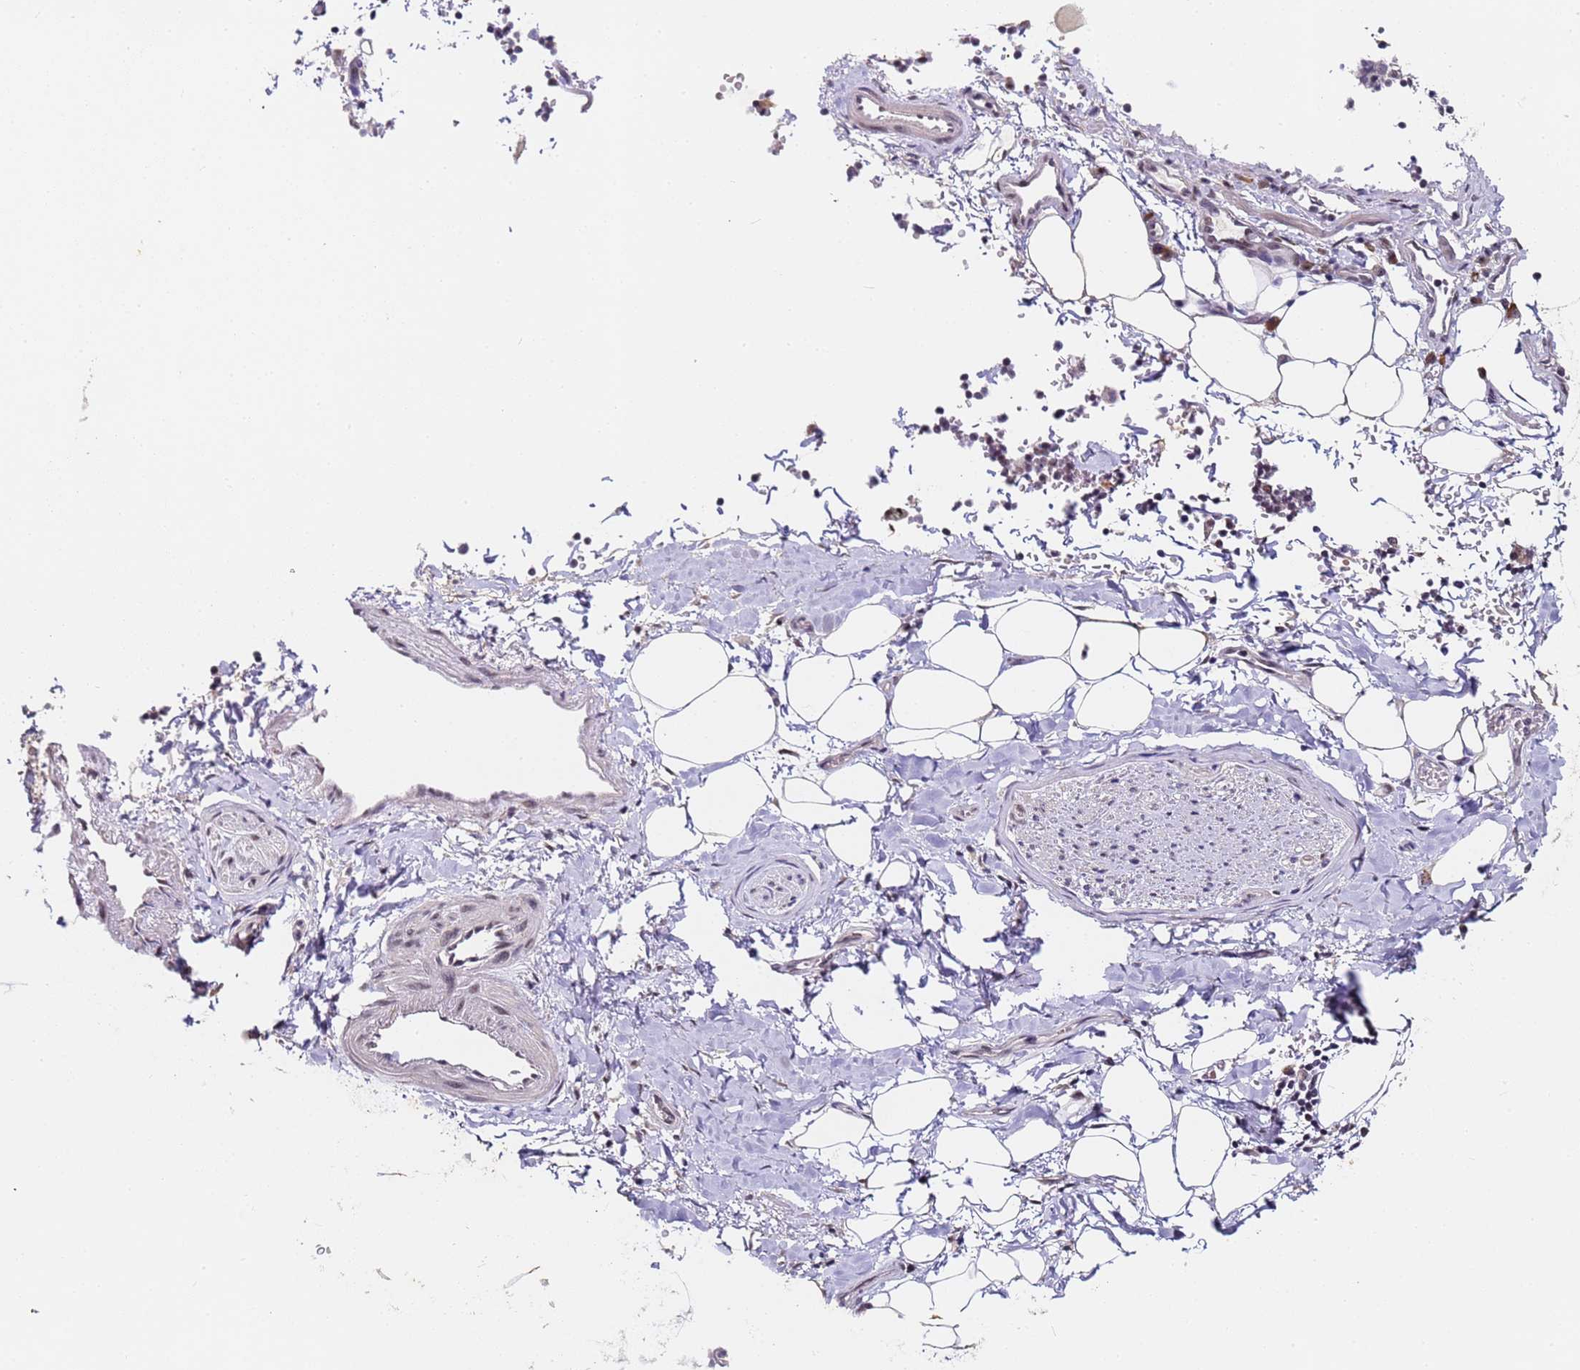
{"staining": {"intensity": "negative", "quantity": "none", "location": "none"}, "tissue": "adipose tissue", "cell_type": "Adipocytes", "image_type": "normal", "snomed": [{"axis": "morphology", "description": "Normal tissue, NOS"}, {"axis": "topography", "description": "Lymph node"}, {"axis": "topography", "description": "Cartilage tissue"}, {"axis": "topography", "description": "Bronchus"}], "caption": "This image is of benign adipose tissue stained with immunohistochemistry (IHC) to label a protein in brown with the nuclei are counter-stained blue. There is no staining in adipocytes. Brightfield microscopy of immunohistochemistry (IHC) stained with DAB (3,3'-diaminobenzidine) (brown) and hematoxylin (blue), captured at high magnification.", "gene": "FNBP4", "patient": {"sex": "male", "age": 63}}